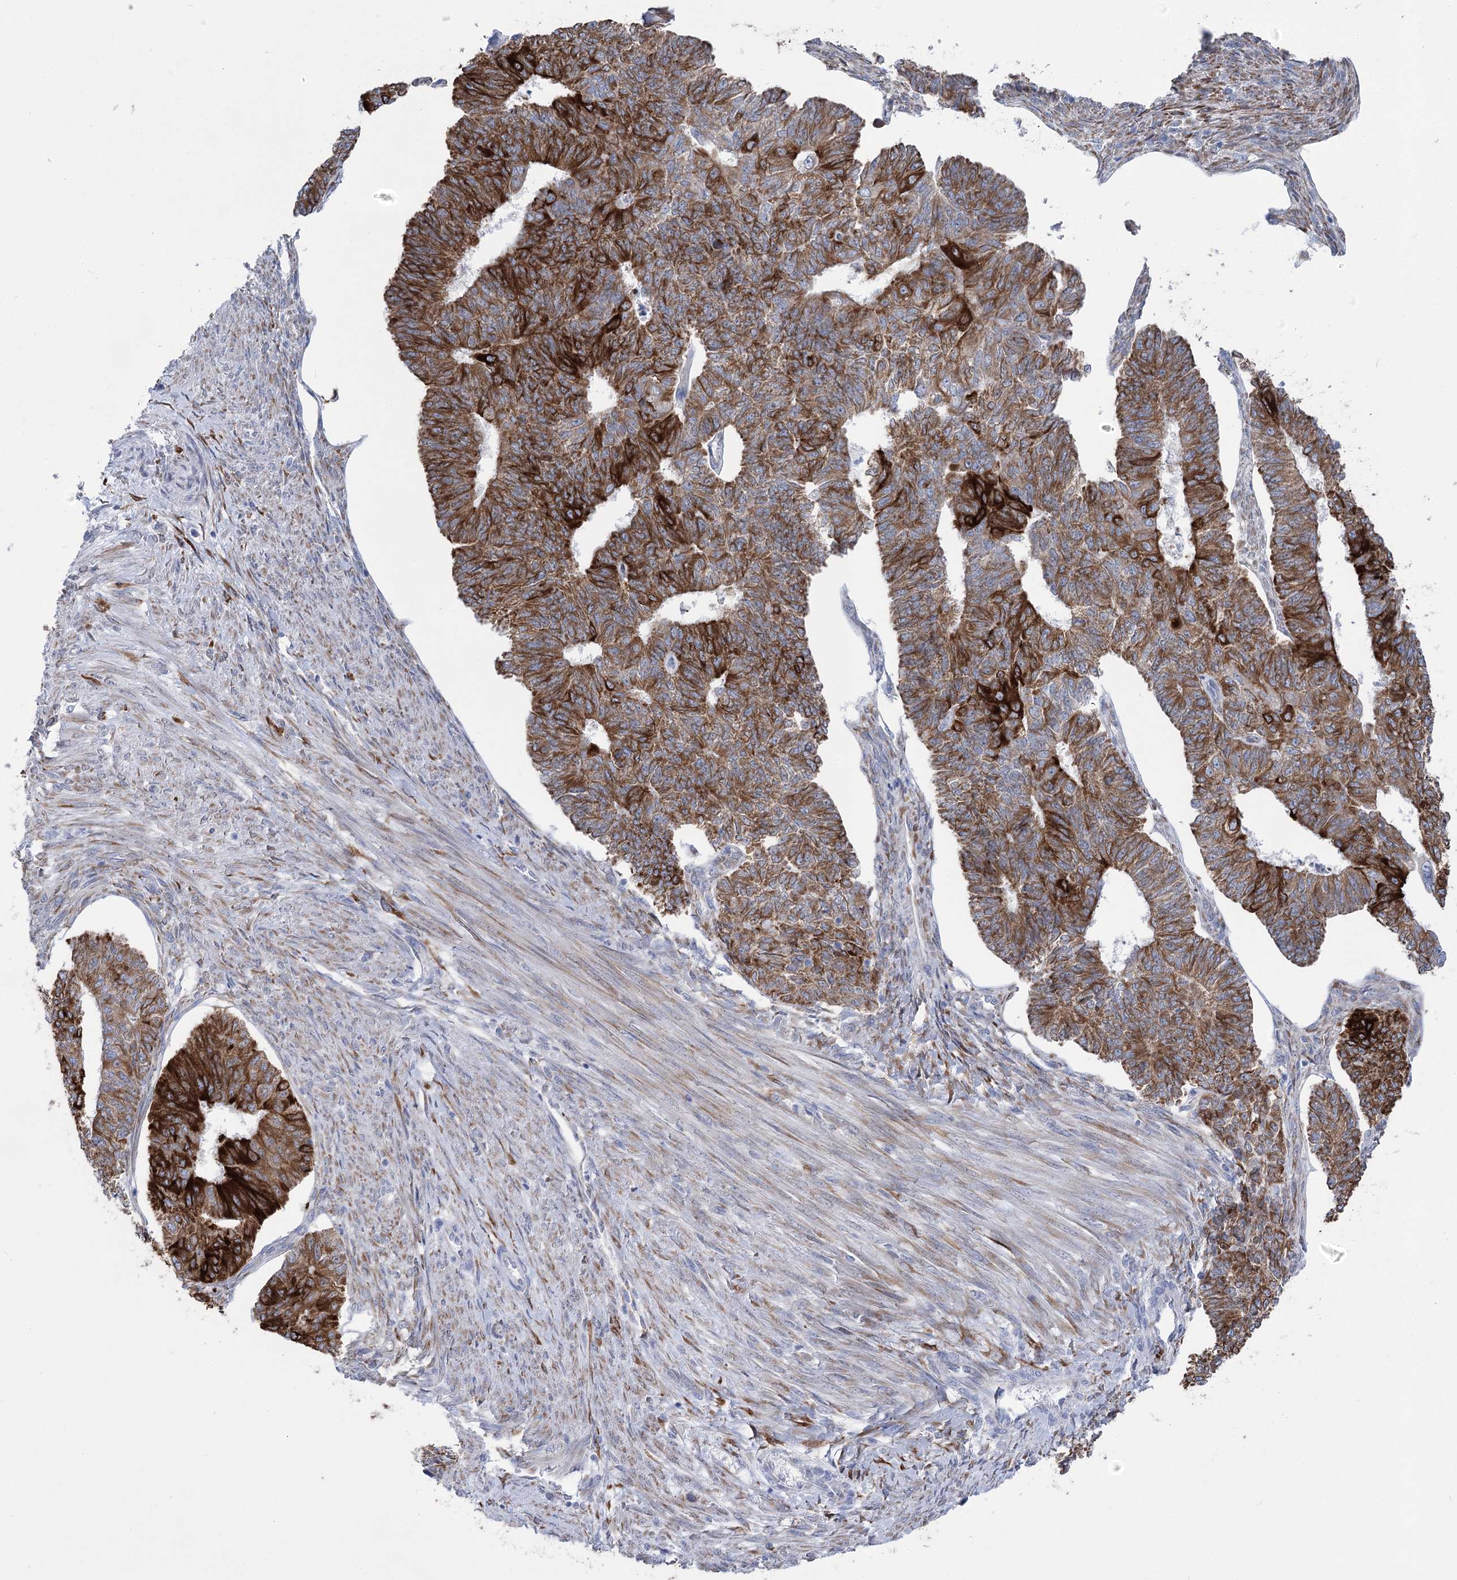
{"staining": {"intensity": "strong", "quantity": ">75%", "location": "cytoplasmic/membranous"}, "tissue": "endometrial cancer", "cell_type": "Tumor cells", "image_type": "cancer", "snomed": [{"axis": "morphology", "description": "Adenocarcinoma, NOS"}, {"axis": "topography", "description": "Endometrium"}], "caption": "Immunohistochemical staining of human endometrial adenocarcinoma shows high levels of strong cytoplasmic/membranous expression in about >75% of tumor cells. (DAB = brown stain, brightfield microscopy at high magnification).", "gene": "YTHDC2", "patient": {"sex": "female", "age": 32}}